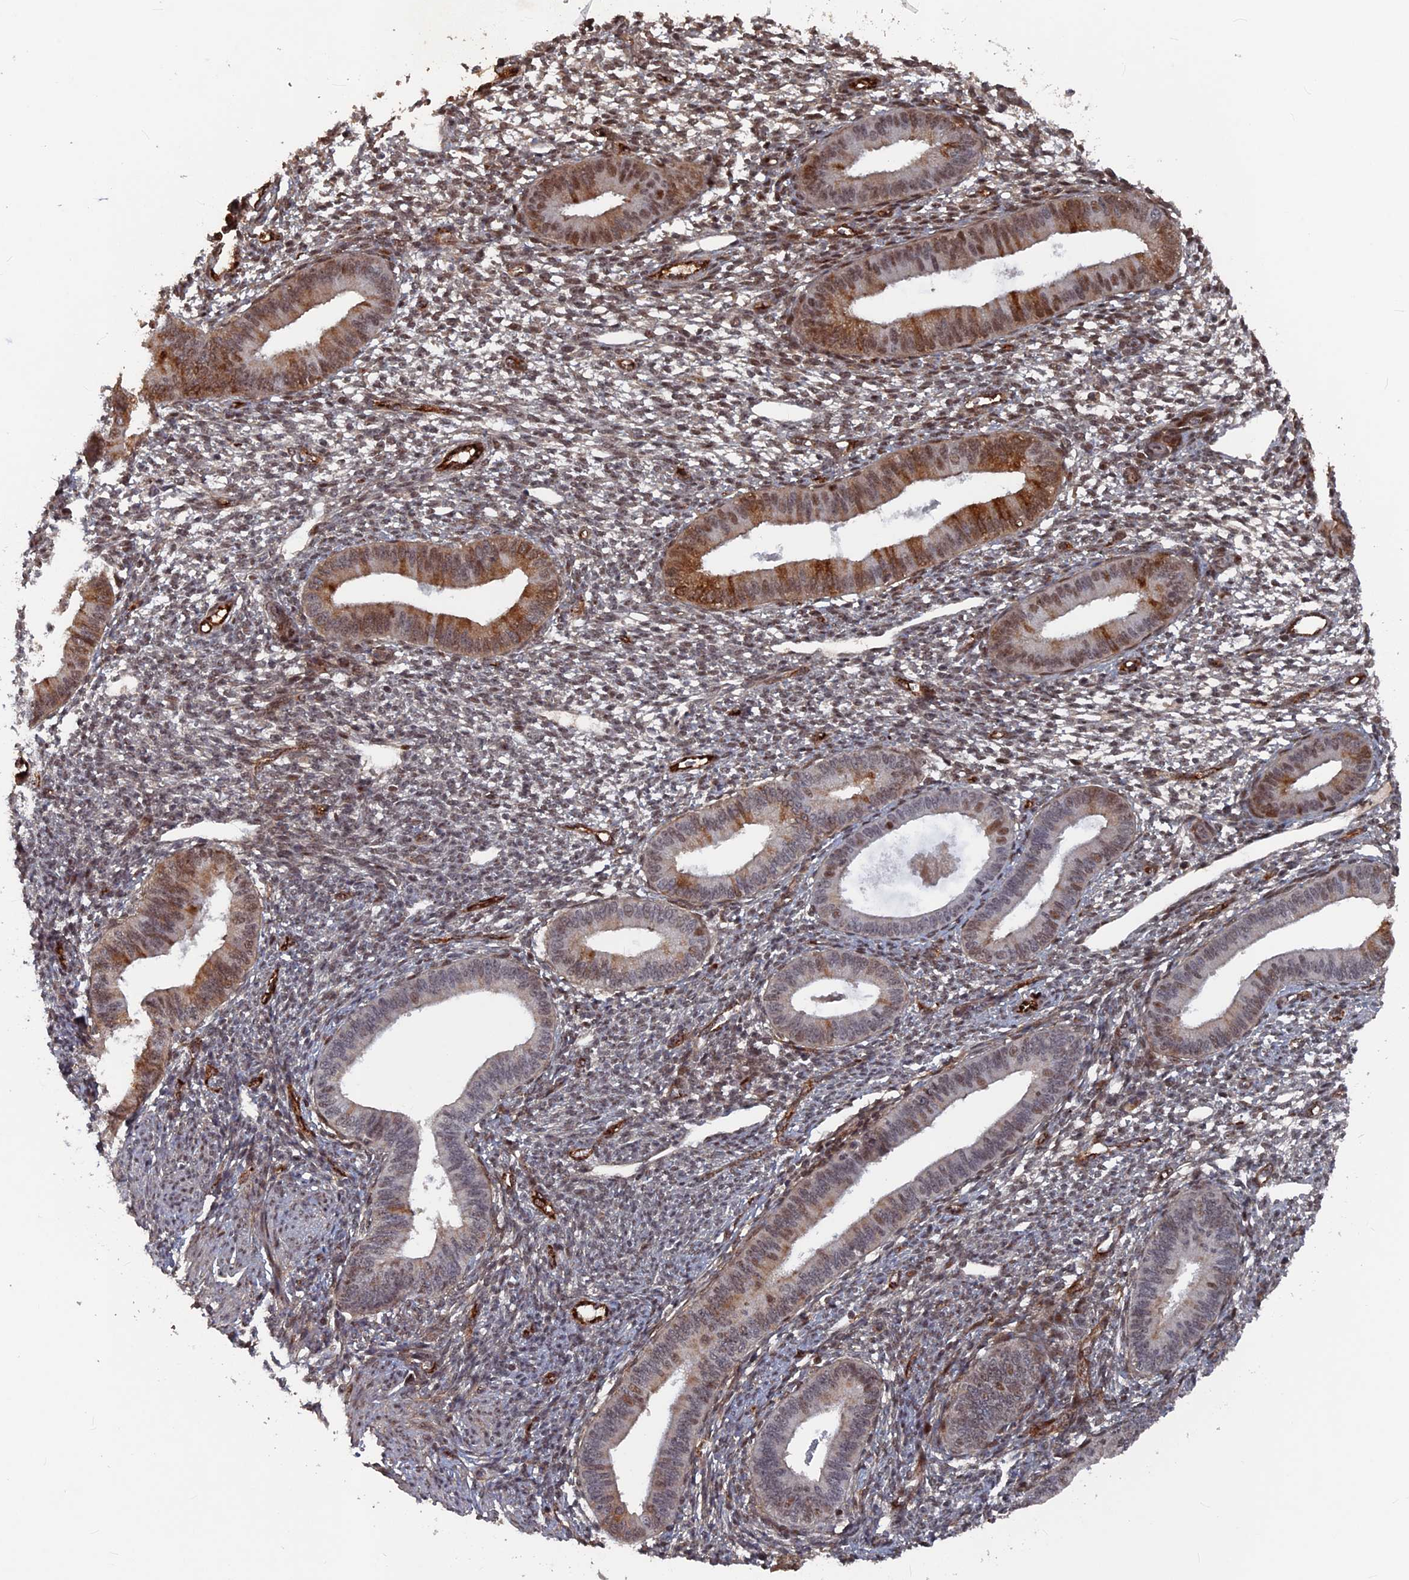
{"staining": {"intensity": "moderate", "quantity": "25%-75%", "location": "nuclear"}, "tissue": "endometrium", "cell_type": "Cells in endometrial stroma", "image_type": "normal", "snomed": [{"axis": "morphology", "description": "Normal tissue, NOS"}, {"axis": "topography", "description": "Endometrium"}], "caption": "Immunohistochemical staining of benign endometrium displays medium levels of moderate nuclear expression in approximately 25%-75% of cells in endometrial stroma.", "gene": "SH3D21", "patient": {"sex": "female", "age": 46}}